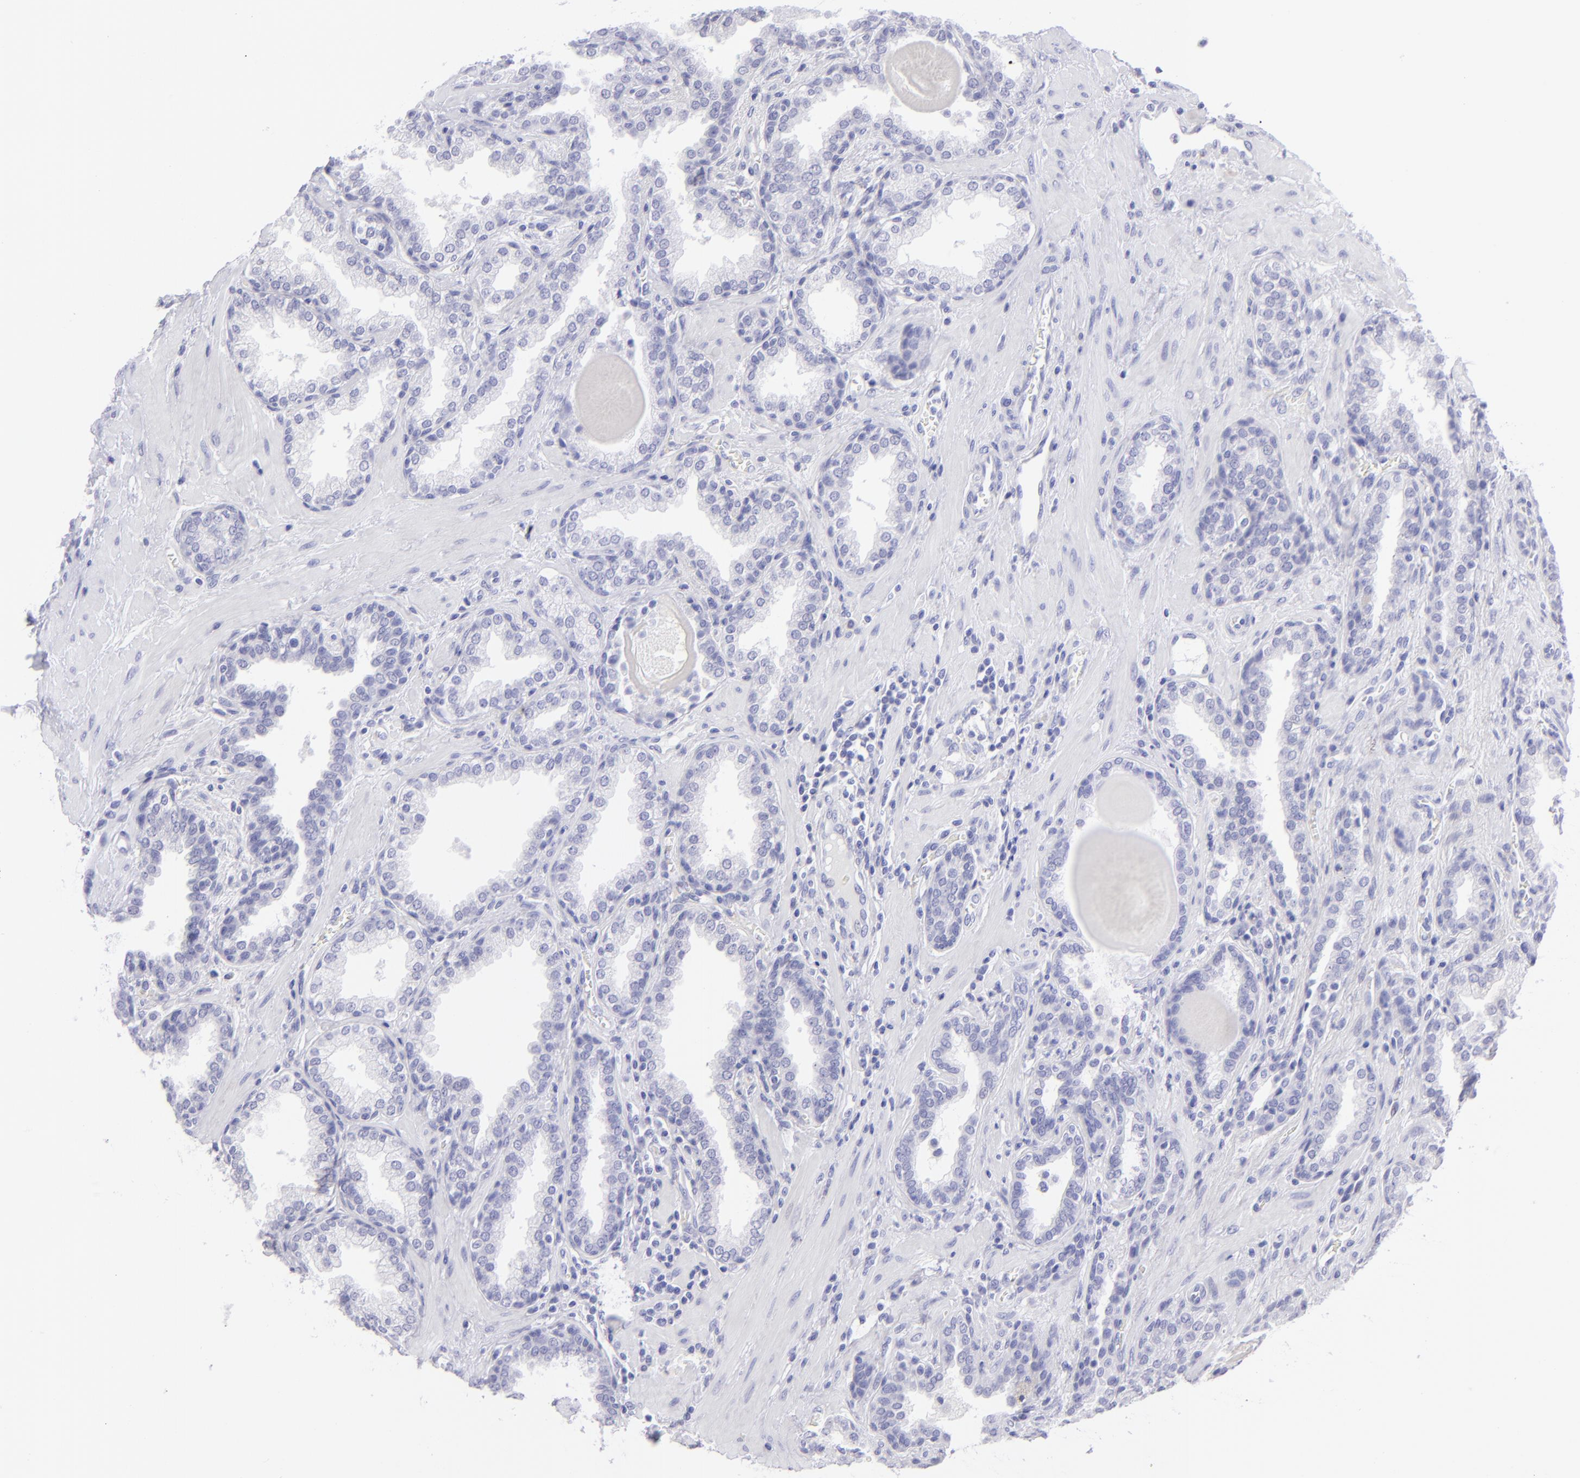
{"staining": {"intensity": "negative", "quantity": "none", "location": "none"}, "tissue": "prostate", "cell_type": "Glandular cells", "image_type": "normal", "snomed": [{"axis": "morphology", "description": "Normal tissue, NOS"}, {"axis": "topography", "description": "Prostate"}], "caption": "A high-resolution histopathology image shows immunohistochemistry (IHC) staining of normal prostate, which displays no significant staining in glandular cells.", "gene": "SLC1A3", "patient": {"sex": "male", "age": 51}}